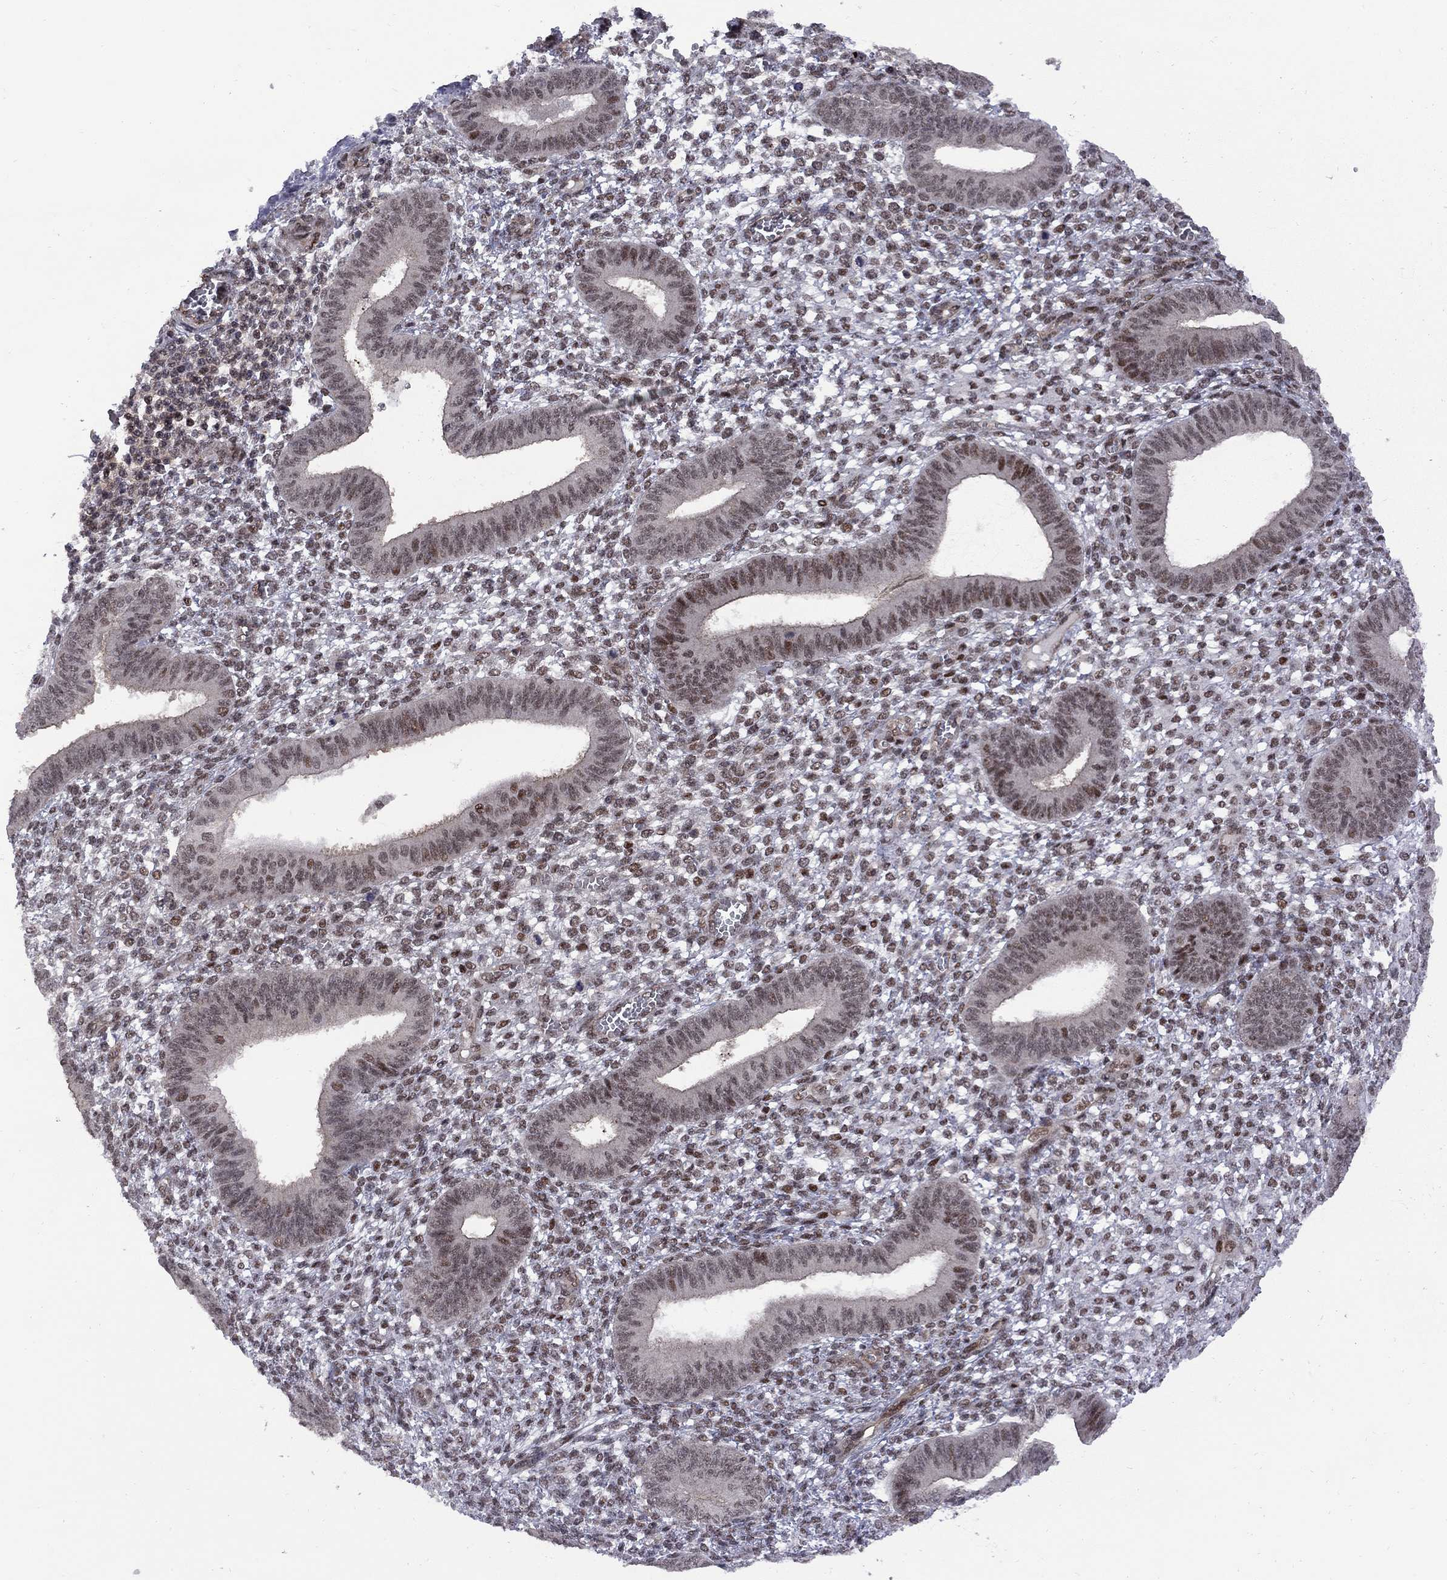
{"staining": {"intensity": "strong", "quantity": "25%-75%", "location": "nuclear"}, "tissue": "endometrium", "cell_type": "Cells in endometrial stroma", "image_type": "normal", "snomed": [{"axis": "morphology", "description": "Normal tissue, NOS"}, {"axis": "topography", "description": "Endometrium"}], "caption": "IHC (DAB (3,3'-diaminobenzidine)) staining of normal endometrium exhibits strong nuclear protein staining in about 25%-75% of cells in endometrial stroma. (DAB (3,3'-diaminobenzidine) = brown stain, brightfield microscopy at high magnification).", "gene": "BRF1", "patient": {"sex": "female", "age": 42}}